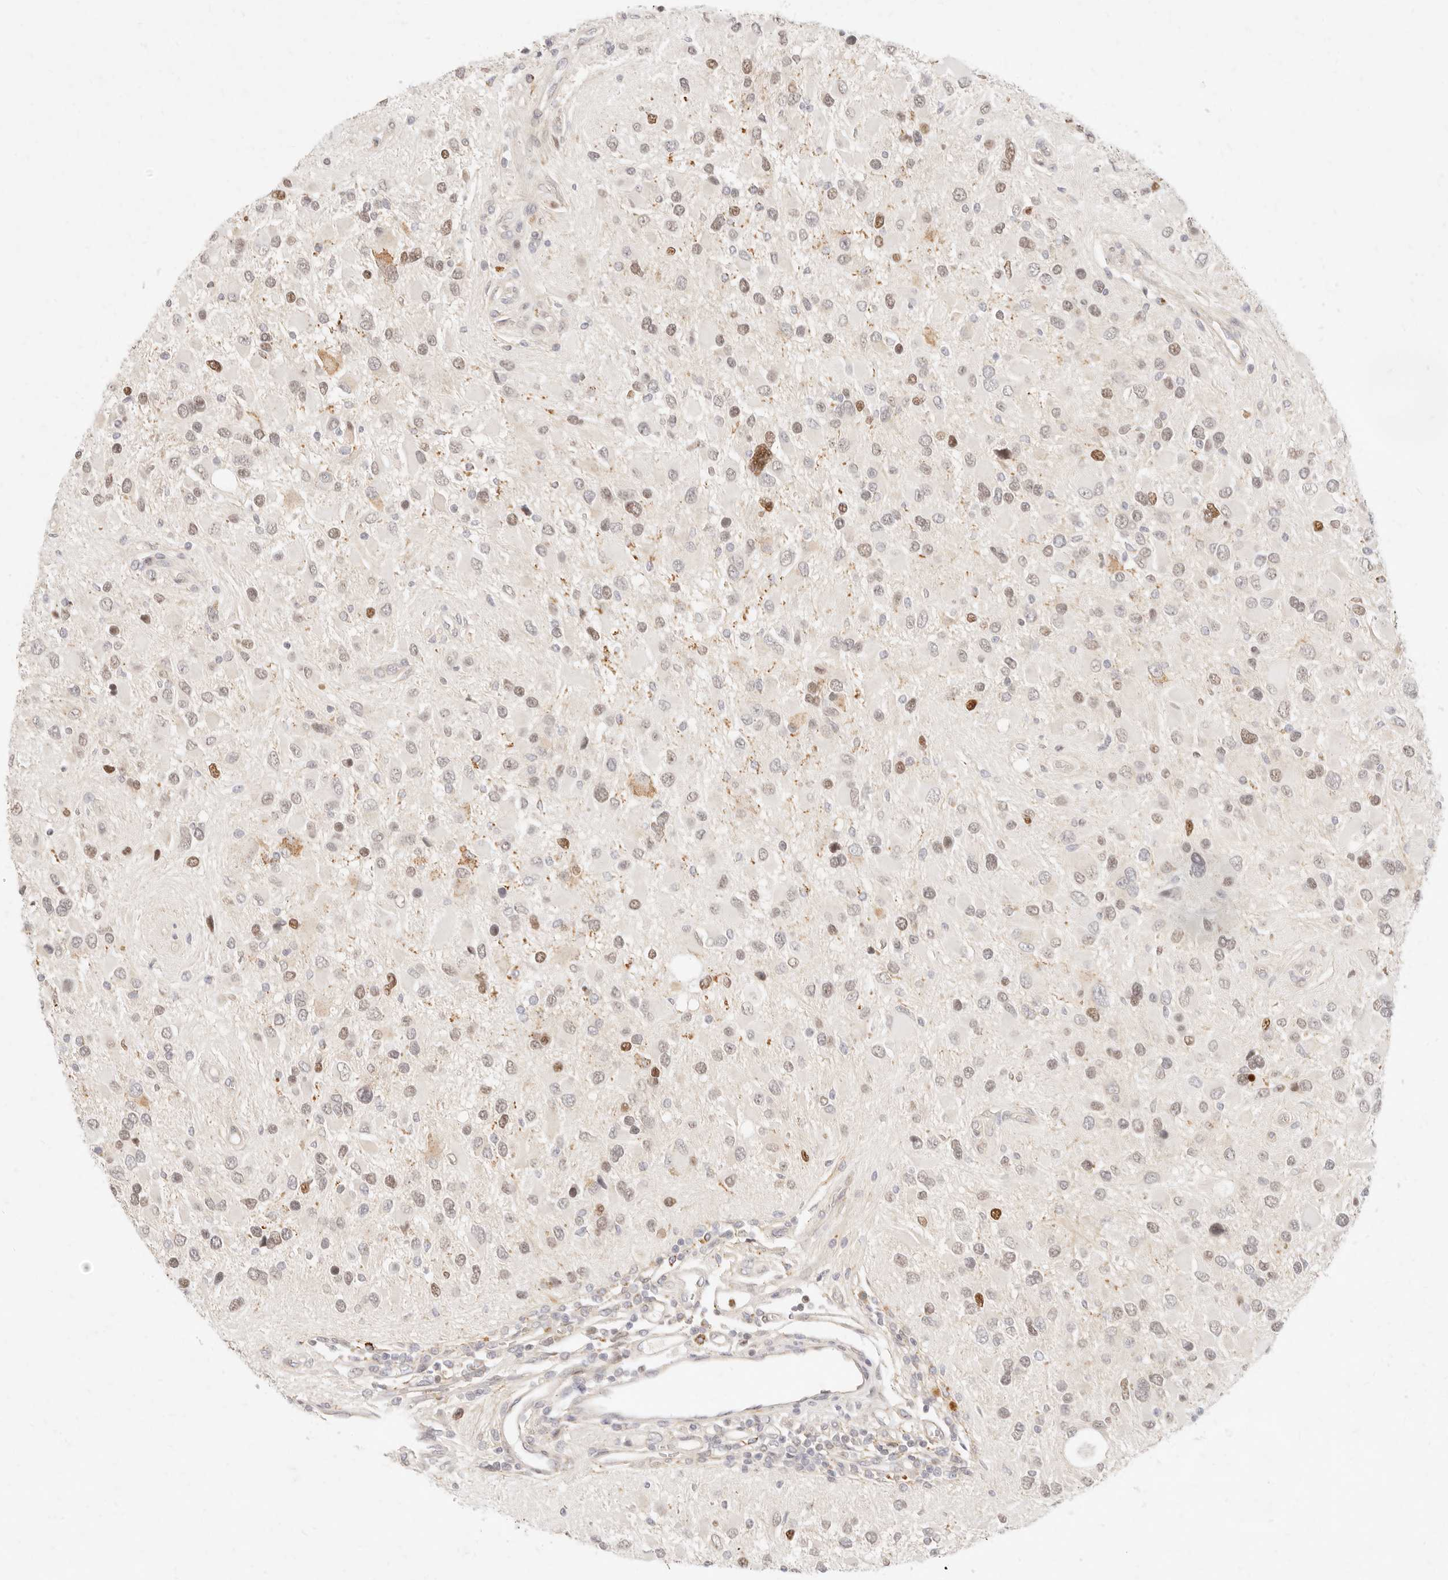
{"staining": {"intensity": "moderate", "quantity": "<25%", "location": "nuclear"}, "tissue": "glioma", "cell_type": "Tumor cells", "image_type": "cancer", "snomed": [{"axis": "morphology", "description": "Glioma, malignant, High grade"}, {"axis": "topography", "description": "Brain"}], "caption": "Glioma stained with immunohistochemistry (IHC) displays moderate nuclear expression in approximately <25% of tumor cells.", "gene": "ASCL3", "patient": {"sex": "male", "age": 53}}